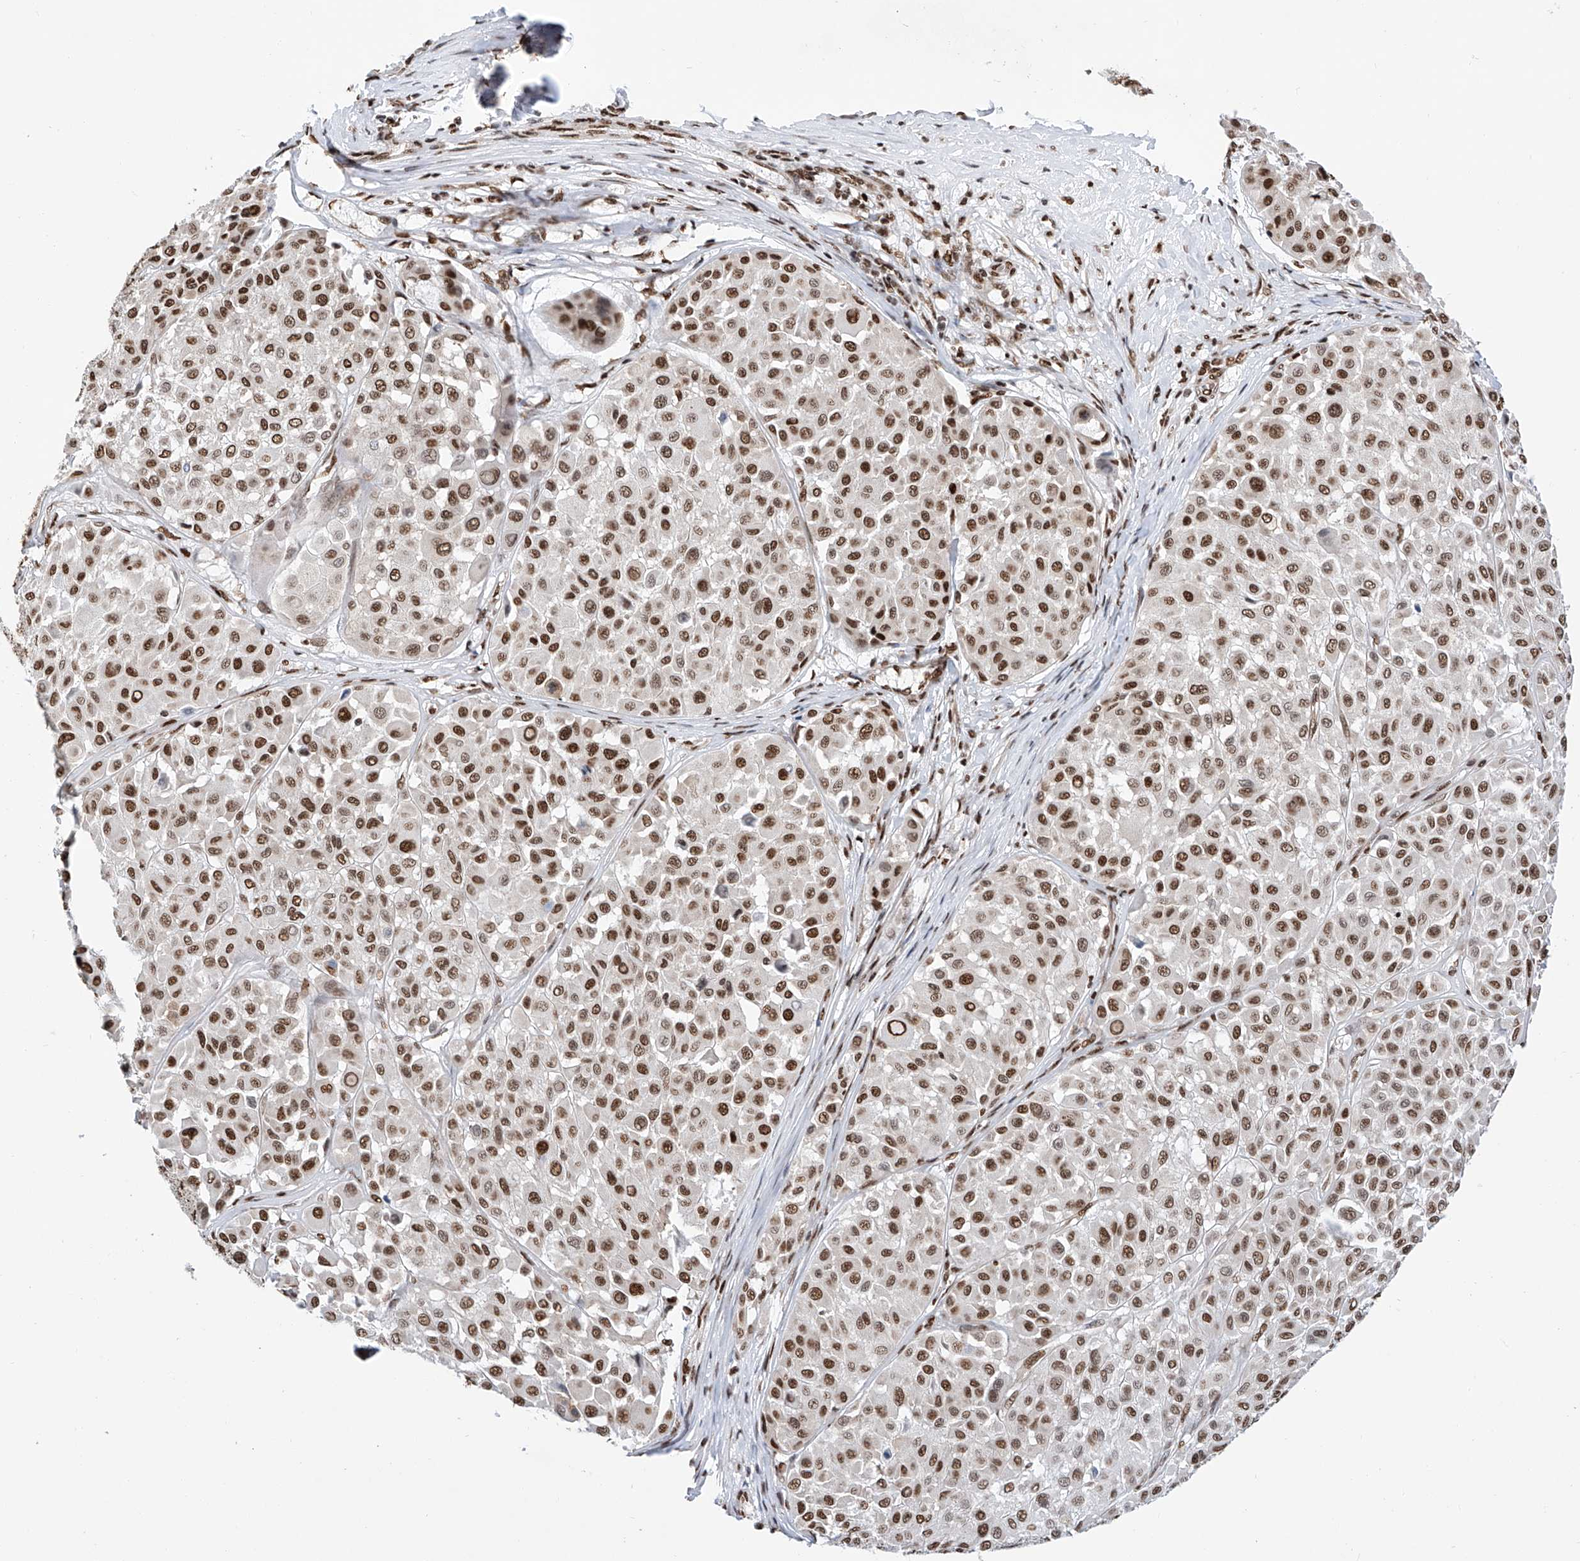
{"staining": {"intensity": "strong", "quantity": "25%-75%", "location": "nuclear"}, "tissue": "melanoma", "cell_type": "Tumor cells", "image_type": "cancer", "snomed": [{"axis": "morphology", "description": "Malignant melanoma, Metastatic site"}, {"axis": "topography", "description": "Soft tissue"}], "caption": "Immunohistochemical staining of melanoma exhibits strong nuclear protein positivity in approximately 25%-75% of tumor cells.", "gene": "SRSF6", "patient": {"sex": "male", "age": 41}}